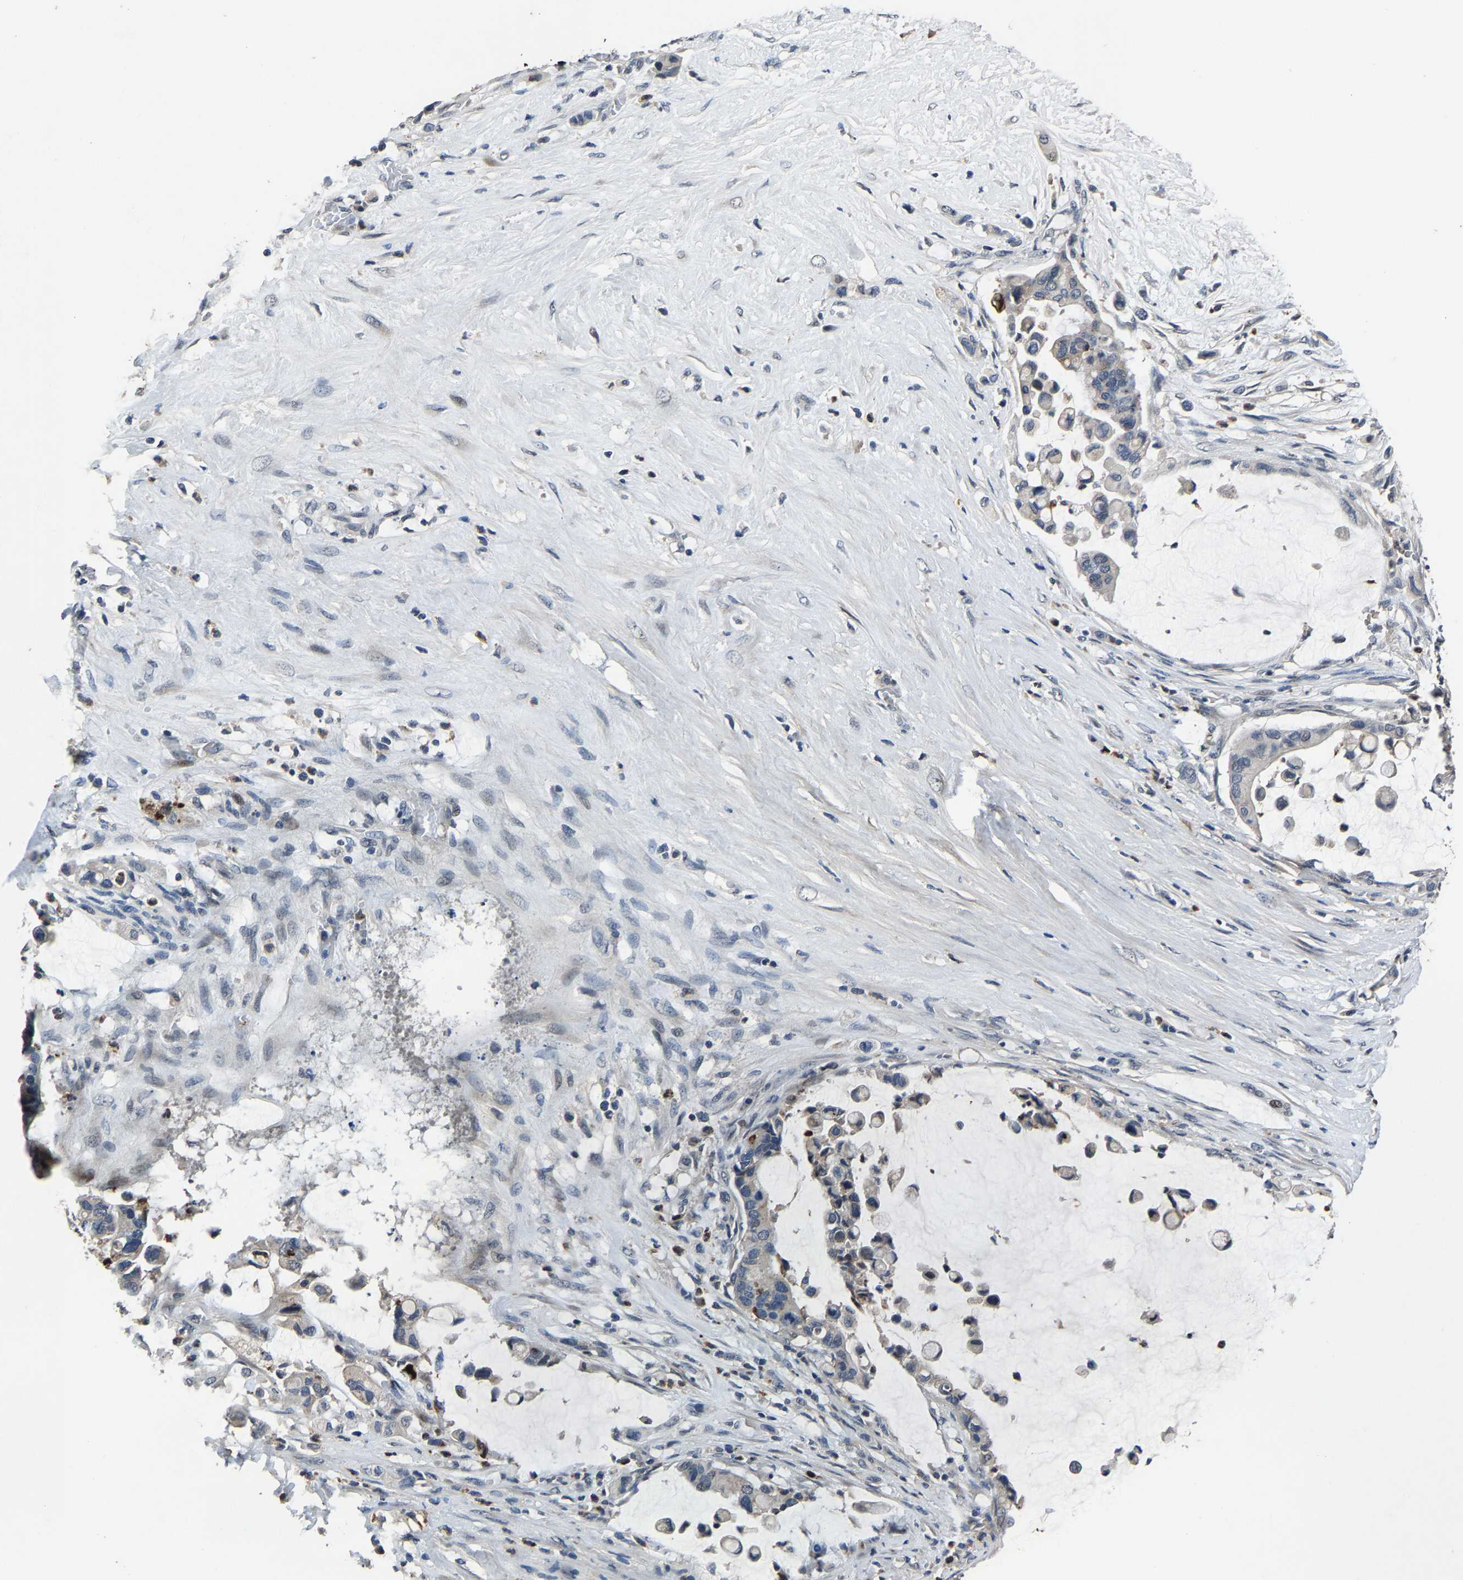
{"staining": {"intensity": "negative", "quantity": "none", "location": "none"}, "tissue": "pancreatic cancer", "cell_type": "Tumor cells", "image_type": "cancer", "snomed": [{"axis": "morphology", "description": "Adenocarcinoma, NOS"}, {"axis": "topography", "description": "Pancreas"}], "caption": "Immunohistochemistry photomicrograph of neoplastic tissue: human pancreatic cancer stained with DAB (3,3'-diaminobenzidine) displays no significant protein staining in tumor cells.", "gene": "PCNX2", "patient": {"sex": "male", "age": 41}}